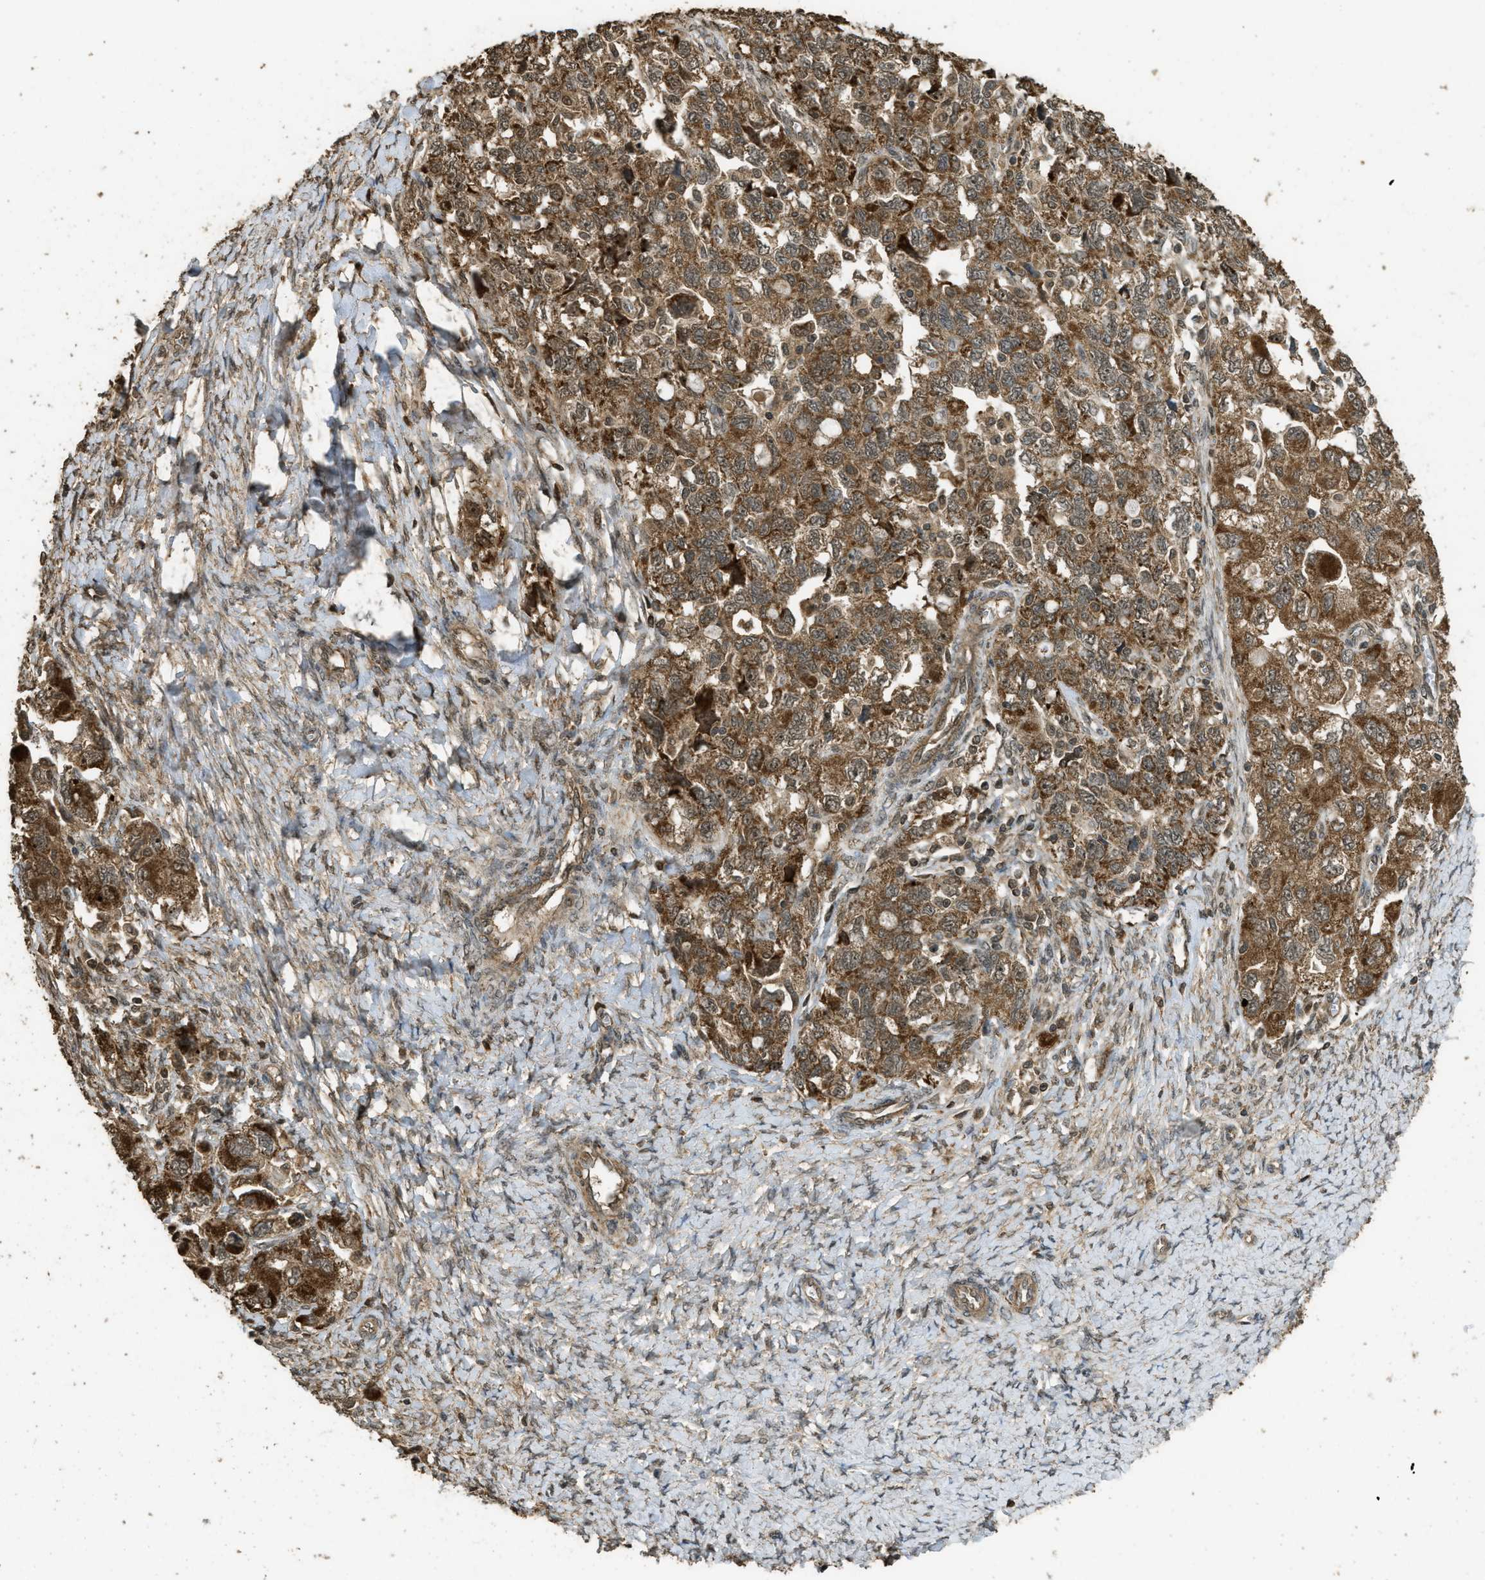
{"staining": {"intensity": "moderate", "quantity": ">75%", "location": "cytoplasmic/membranous"}, "tissue": "ovarian cancer", "cell_type": "Tumor cells", "image_type": "cancer", "snomed": [{"axis": "morphology", "description": "Carcinoma, NOS"}, {"axis": "morphology", "description": "Cystadenocarcinoma, serous, NOS"}, {"axis": "topography", "description": "Ovary"}], "caption": "Moderate cytoplasmic/membranous protein expression is identified in approximately >75% of tumor cells in ovarian serous cystadenocarcinoma. The staining was performed using DAB, with brown indicating positive protein expression. Nuclei are stained blue with hematoxylin.", "gene": "CTPS1", "patient": {"sex": "female", "age": 69}}